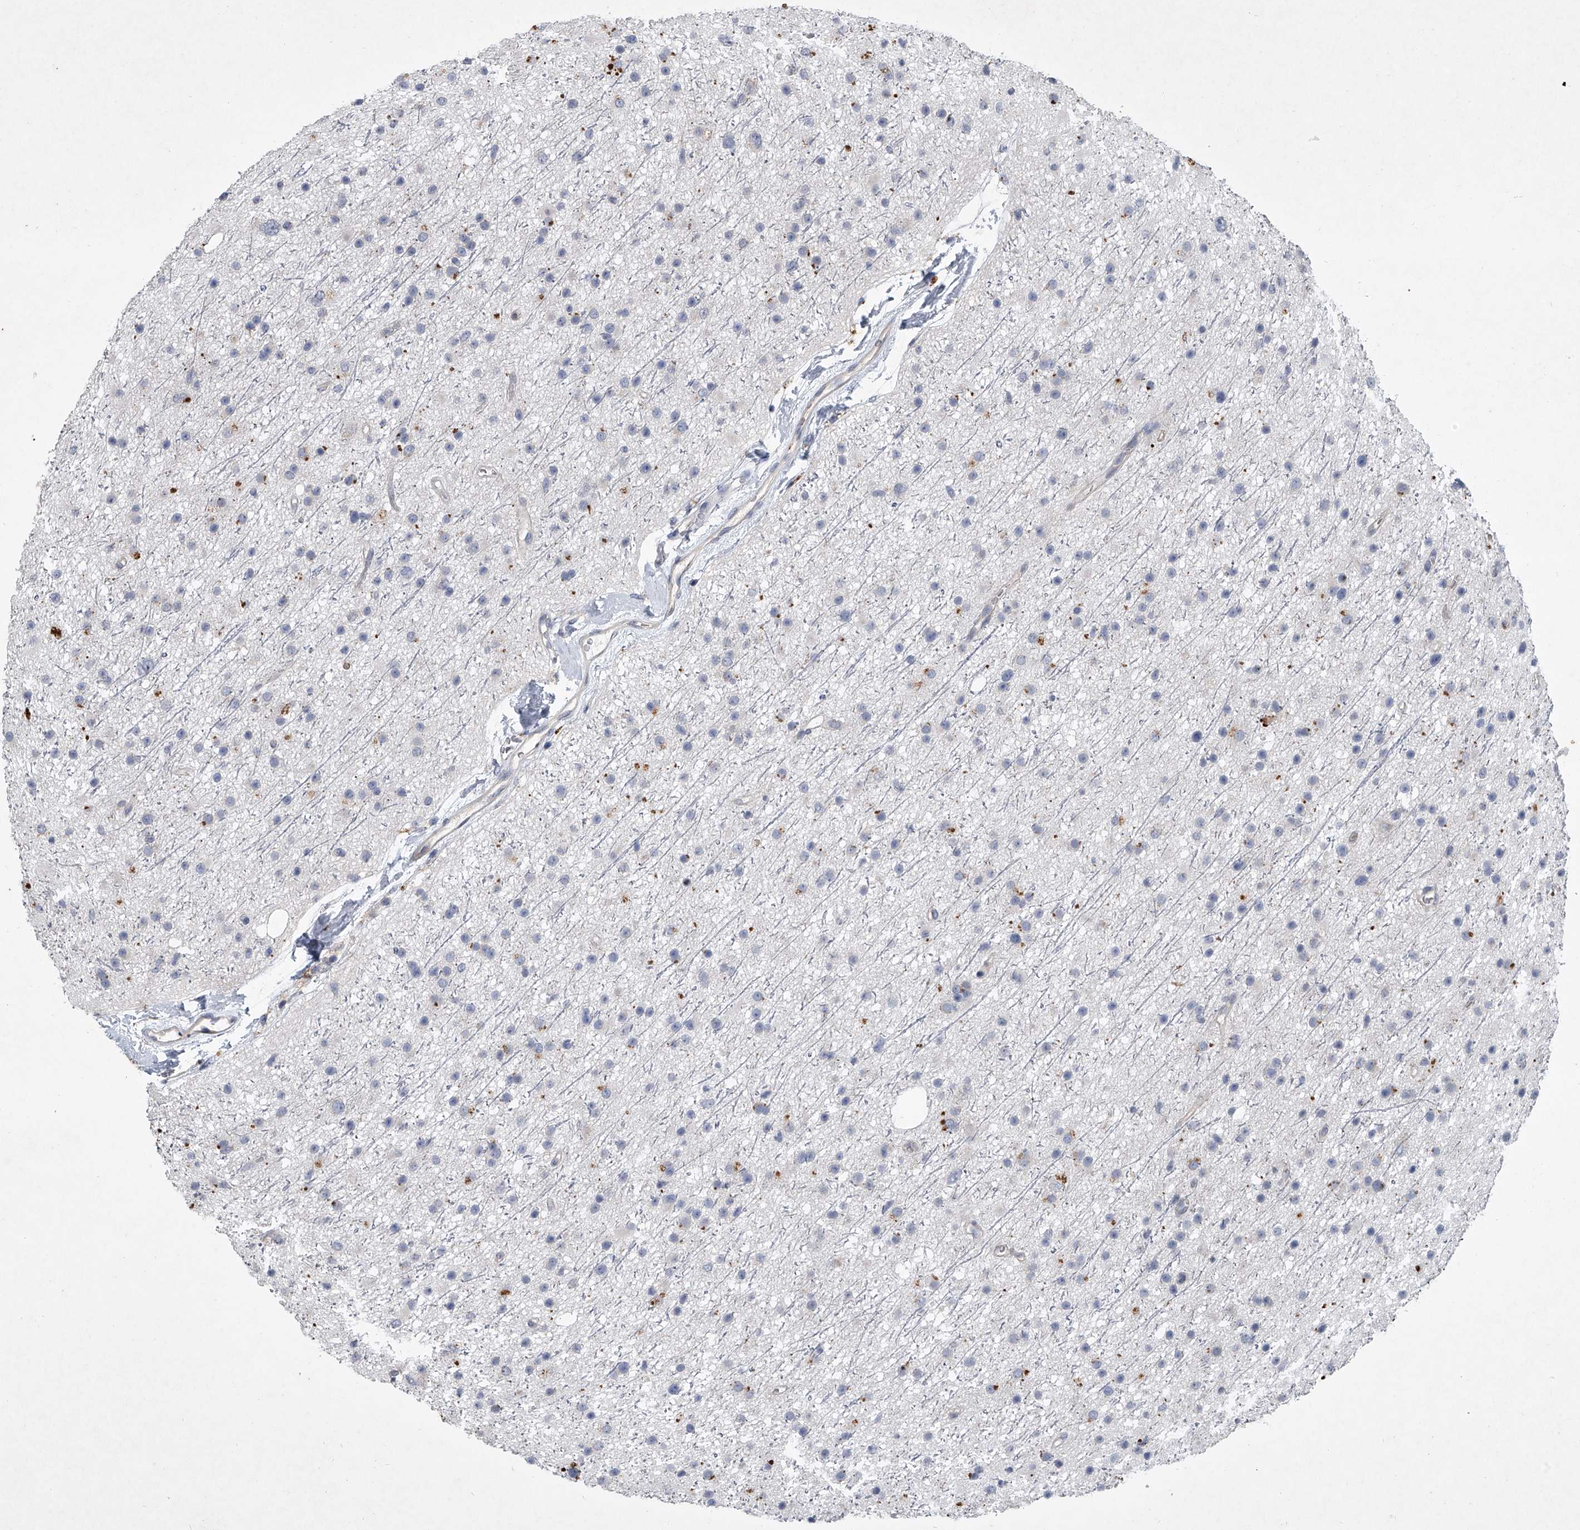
{"staining": {"intensity": "negative", "quantity": "none", "location": "none"}, "tissue": "glioma", "cell_type": "Tumor cells", "image_type": "cancer", "snomed": [{"axis": "morphology", "description": "Glioma, malignant, Low grade"}, {"axis": "topography", "description": "Cerebral cortex"}], "caption": "Tumor cells show no significant protein positivity in malignant glioma (low-grade). The staining is performed using DAB brown chromogen with nuclei counter-stained in using hematoxylin.", "gene": "DOCK9", "patient": {"sex": "female", "age": 39}}